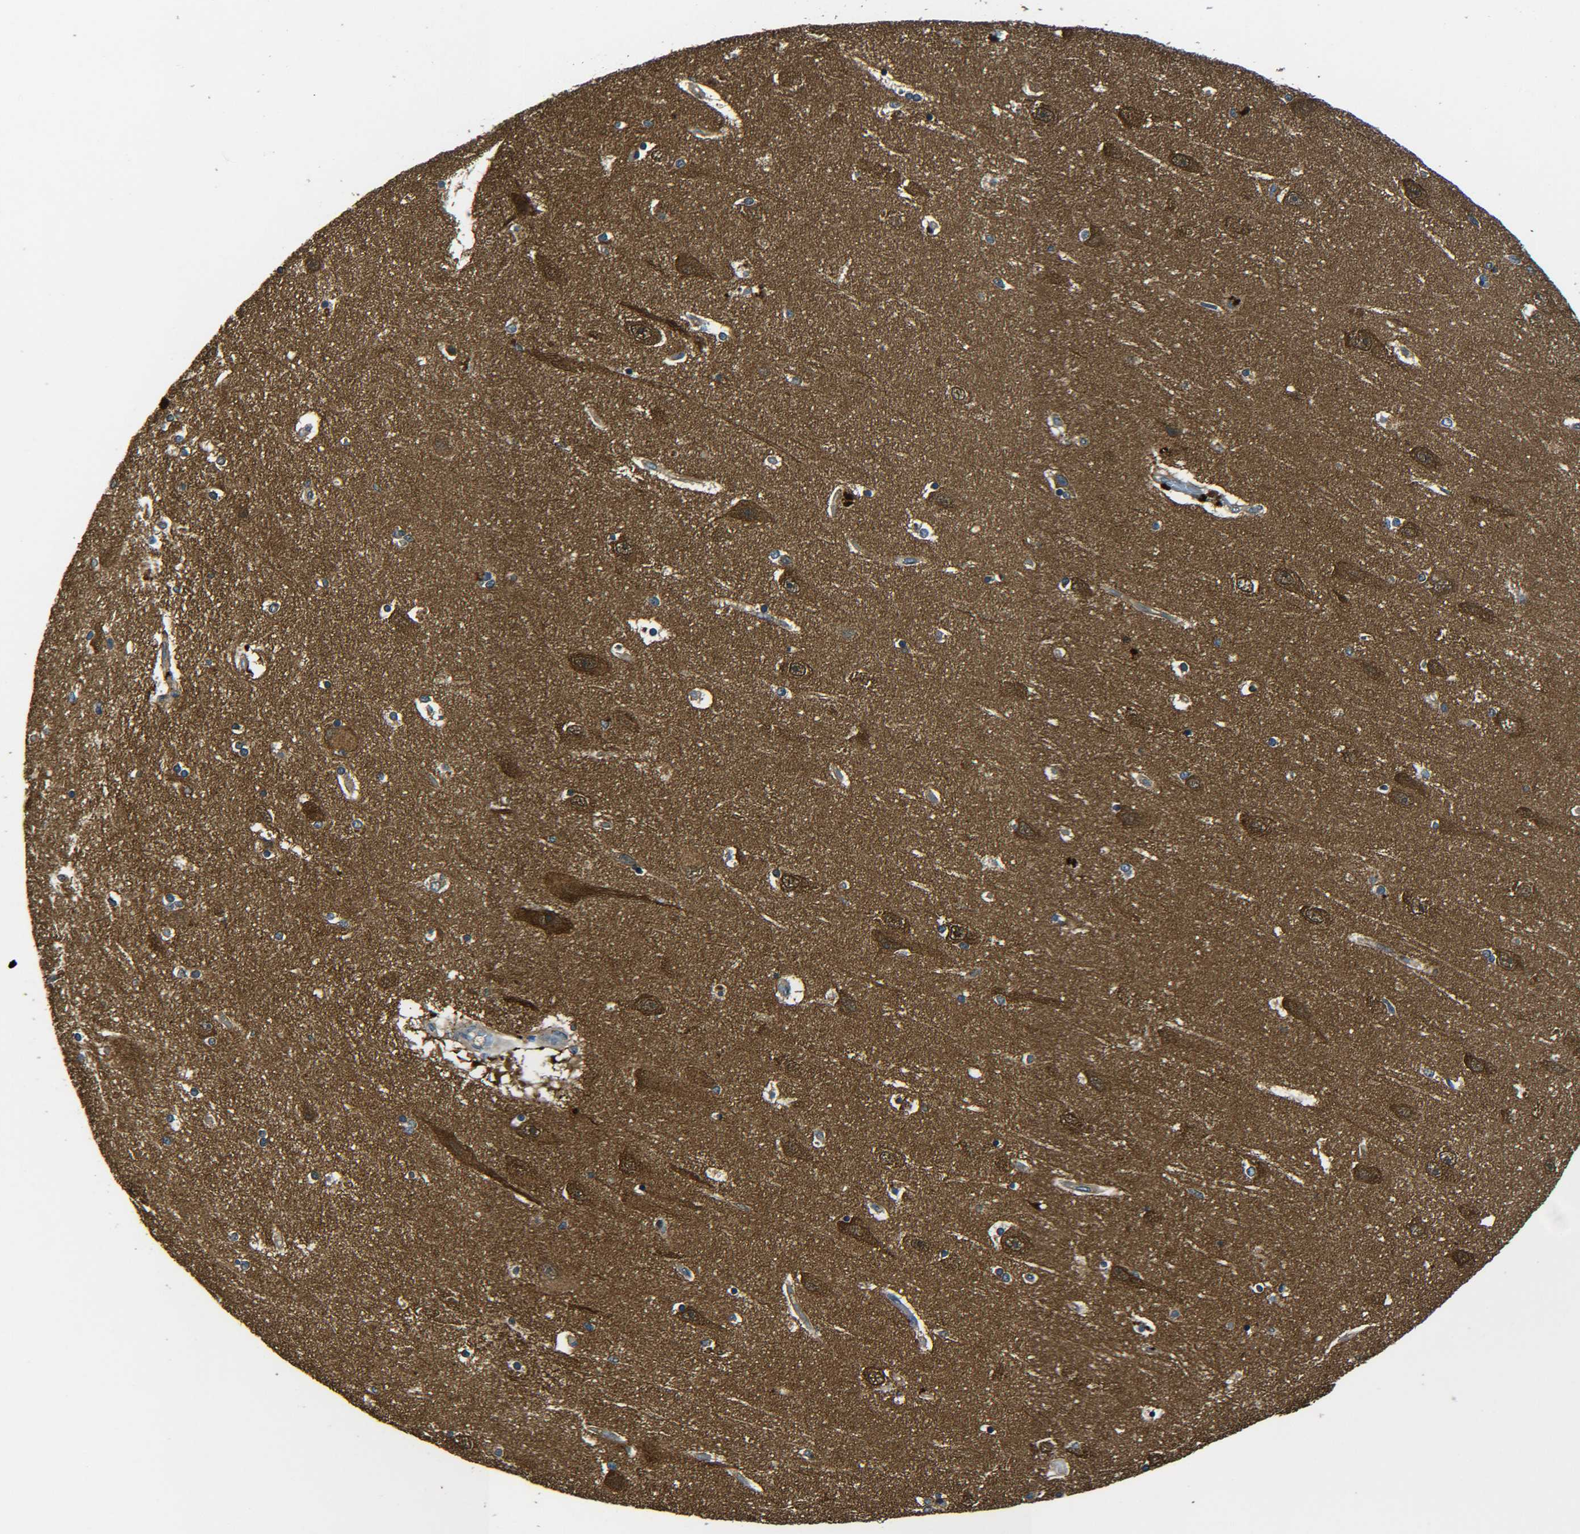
{"staining": {"intensity": "moderate", "quantity": "<25%", "location": "cytoplasmic/membranous"}, "tissue": "hippocampus", "cell_type": "Glial cells", "image_type": "normal", "snomed": [{"axis": "morphology", "description": "Normal tissue, NOS"}, {"axis": "topography", "description": "Hippocampus"}], "caption": "Hippocampus stained with DAB (3,3'-diaminobenzidine) IHC reveals low levels of moderate cytoplasmic/membranous staining in about <25% of glial cells. Ihc stains the protein of interest in brown and the nuclei are stained blue.", "gene": "PREB", "patient": {"sex": "female", "age": 54}}